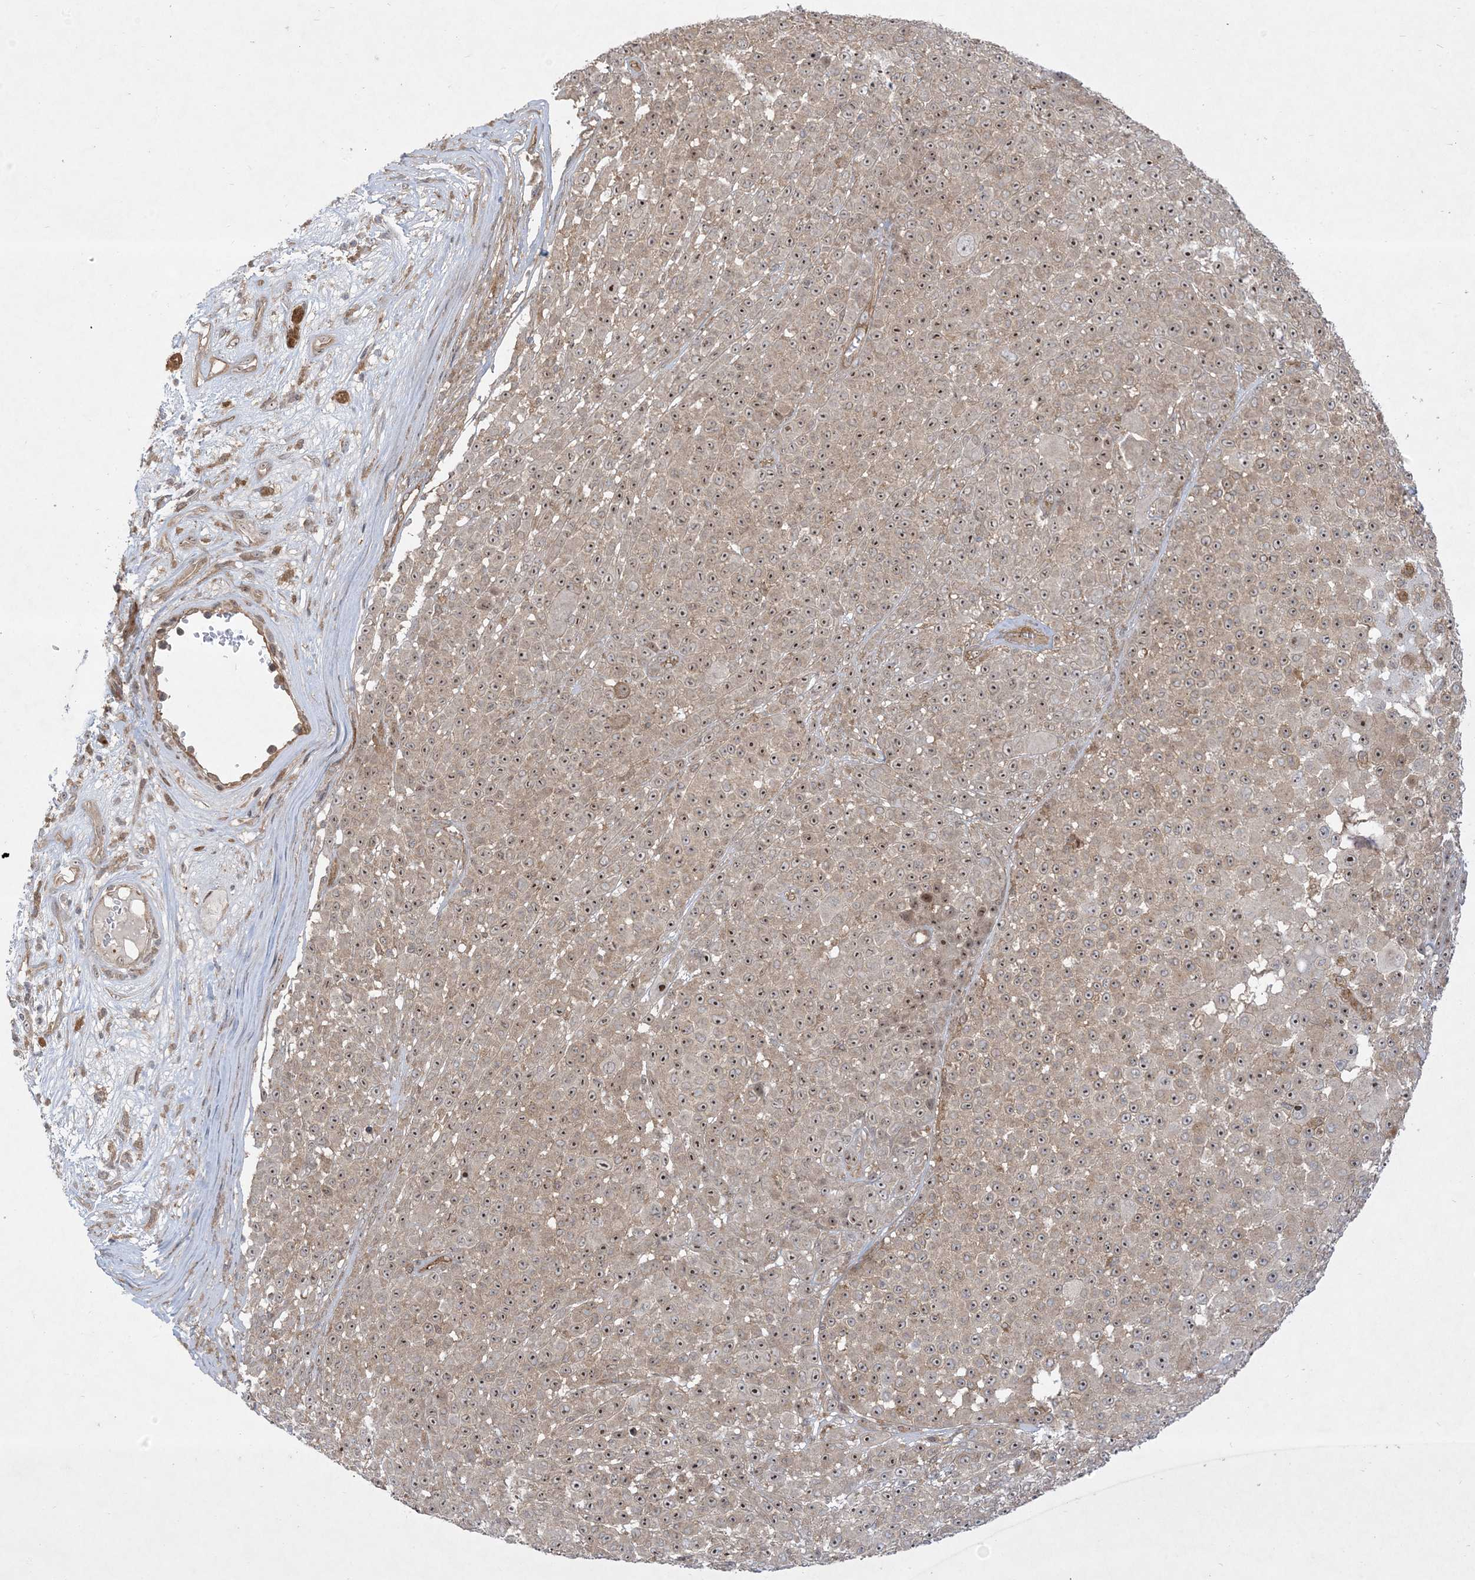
{"staining": {"intensity": "moderate", "quantity": ">75%", "location": "cytoplasmic/membranous,nuclear"}, "tissue": "melanoma", "cell_type": "Tumor cells", "image_type": "cancer", "snomed": [{"axis": "morphology", "description": "Malignant melanoma, NOS"}, {"axis": "topography", "description": "Skin"}], "caption": "Malignant melanoma stained for a protein demonstrates moderate cytoplasmic/membranous and nuclear positivity in tumor cells. The protein is shown in brown color, while the nuclei are stained blue.", "gene": "SOGA3", "patient": {"sex": "female", "age": 94}}